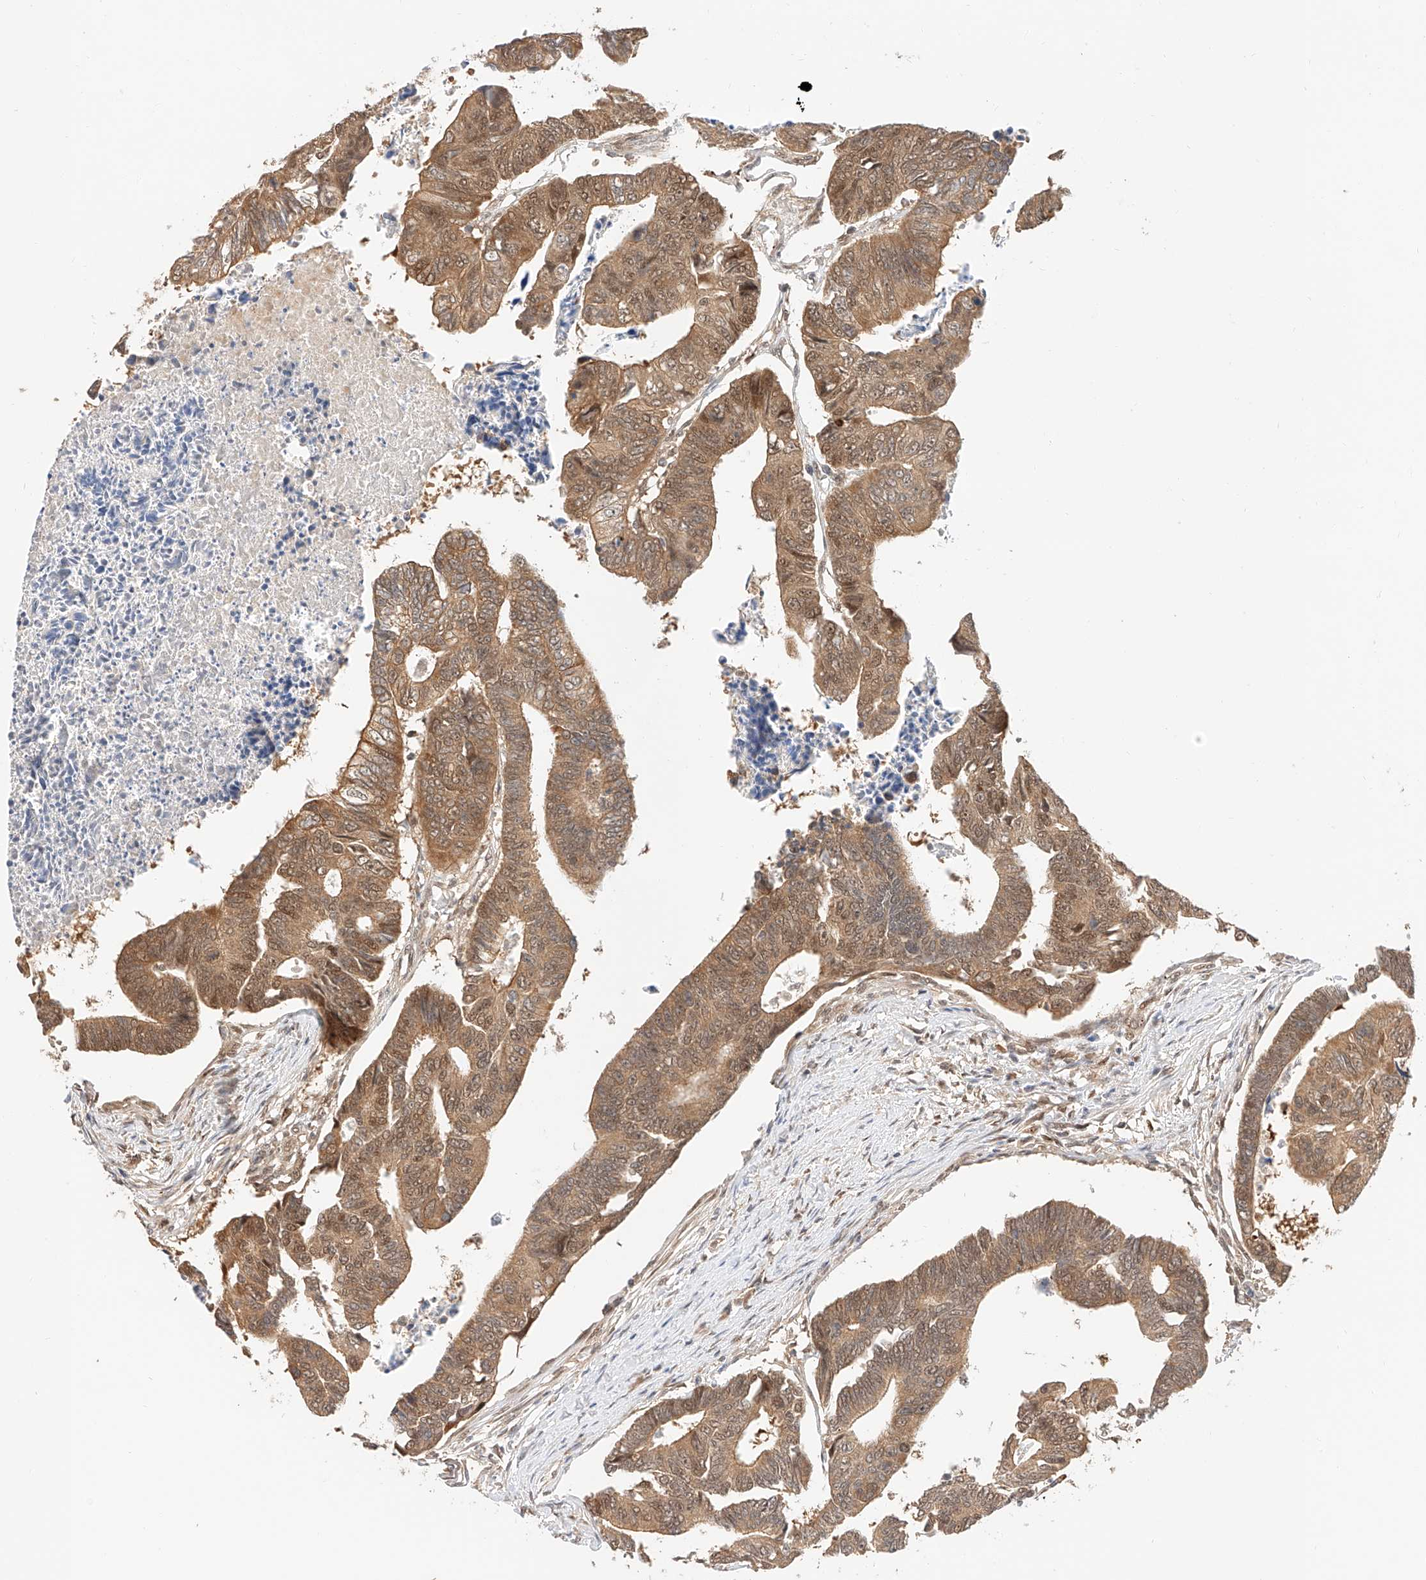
{"staining": {"intensity": "moderate", "quantity": ">75%", "location": "cytoplasmic/membranous,nuclear"}, "tissue": "colorectal cancer", "cell_type": "Tumor cells", "image_type": "cancer", "snomed": [{"axis": "morphology", "description": "Adenocarcinoma, NOS"}, {"axis": "topography", "description": "Rectum"}], "caption": "Colorectal cancer (adenocarcinoma) tissue exhibits moderate cytoplasmic/membranous and nuclear expression in about >75% of tumor cells", "gene": "EIF4H", "patient": {"sex": "female", "age": 65}}